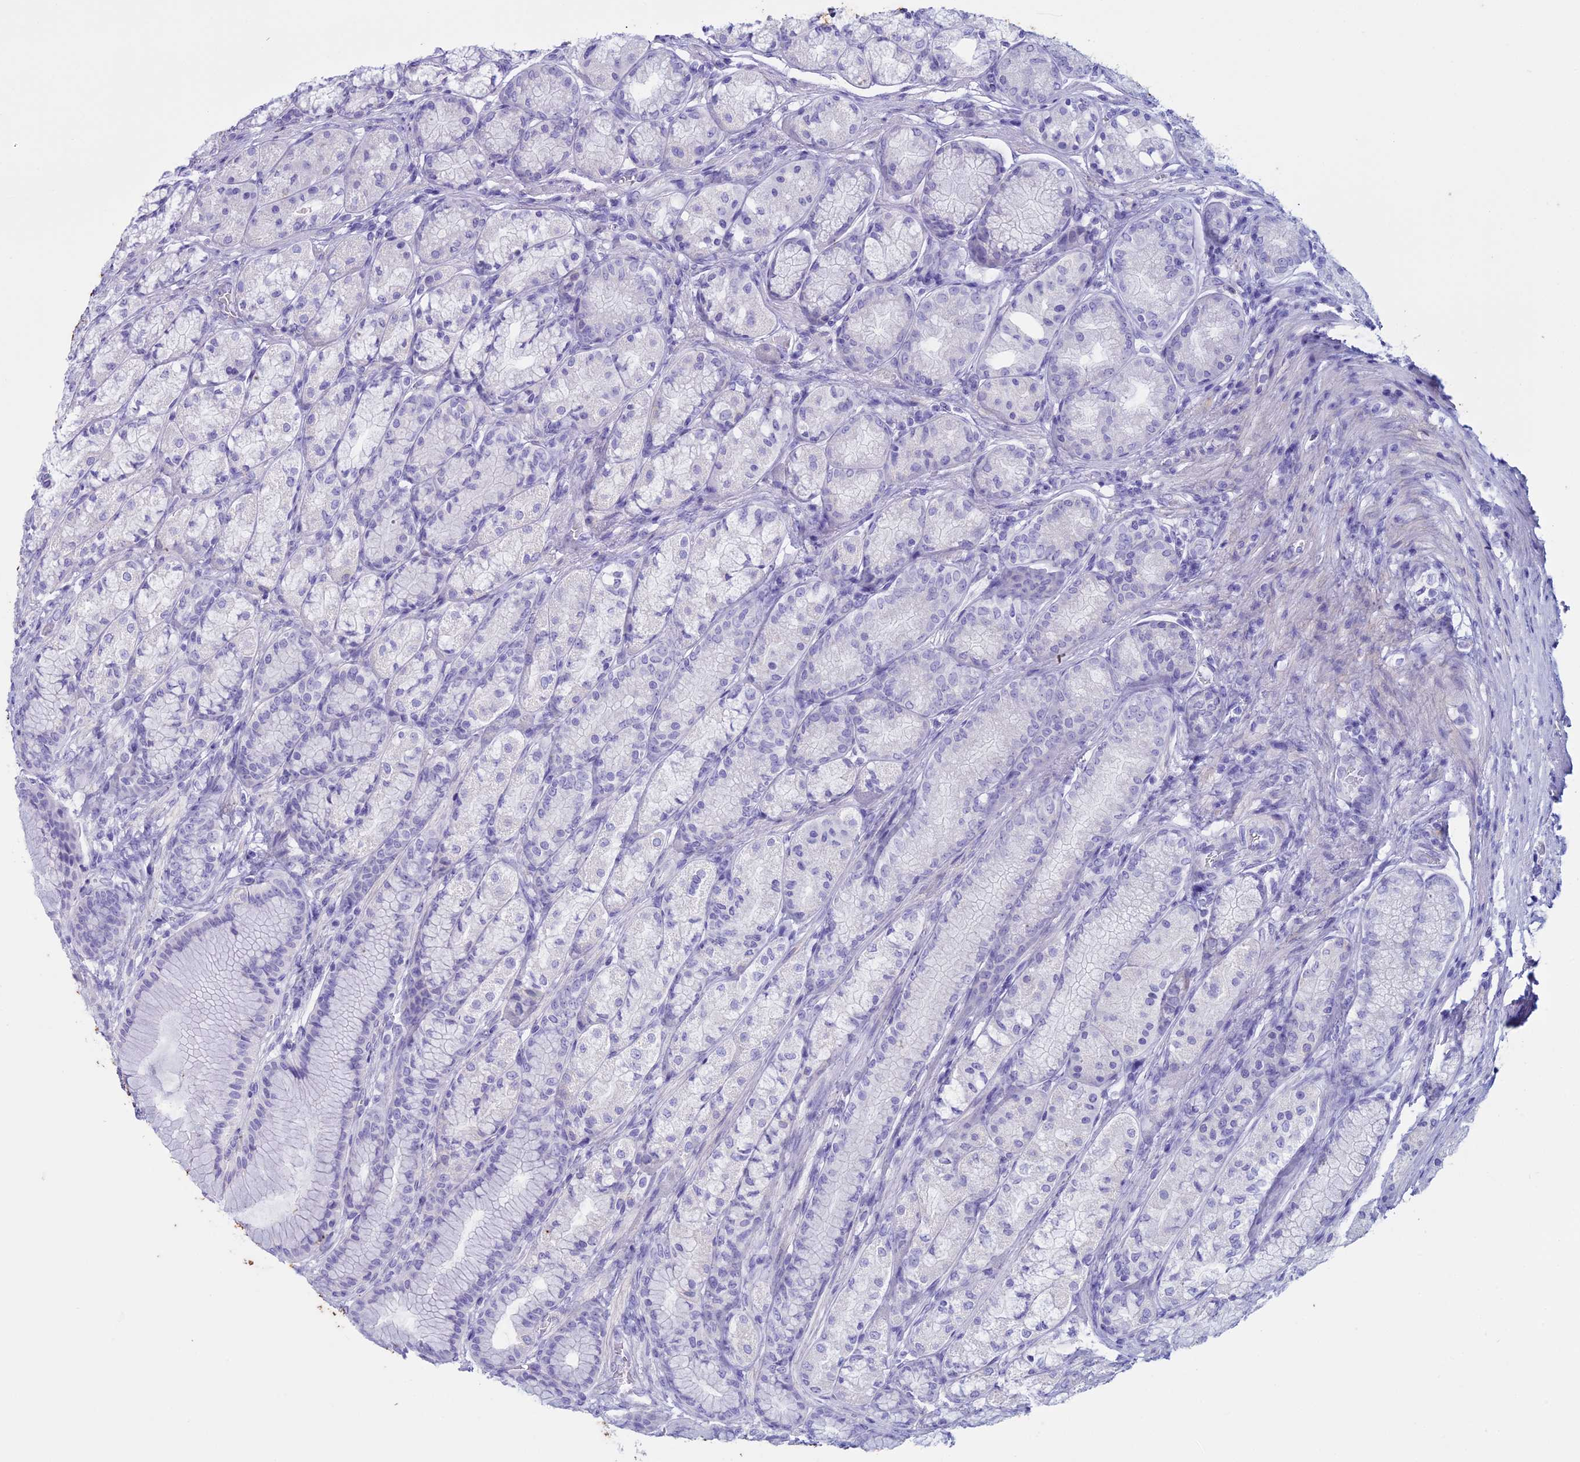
{"staining": {"intensity": "negative", "quantity": "none", "location": "none"}, "tissue": "stomach", "cell_type": "Glandular cells", "image_type": "normal", "snomed": [{"axis": "morphology", "description": "Normal tissue, NOS"}, {"axis": "morphology", "description": "Adenocarcinoma, NOS"}, {"axis": "morphology", "description": "Adenocarcinoma, High grade"}, {"axis": "topography", "description": "Stomach, upper"}, {"axis": "topography", "description": "Stomach"}], "caption": "The image exhibits no staining of glandular cells in unremarkable stomach.", "gene": "CLEC2L", "patient": {"sex": "female", "age": 65}}